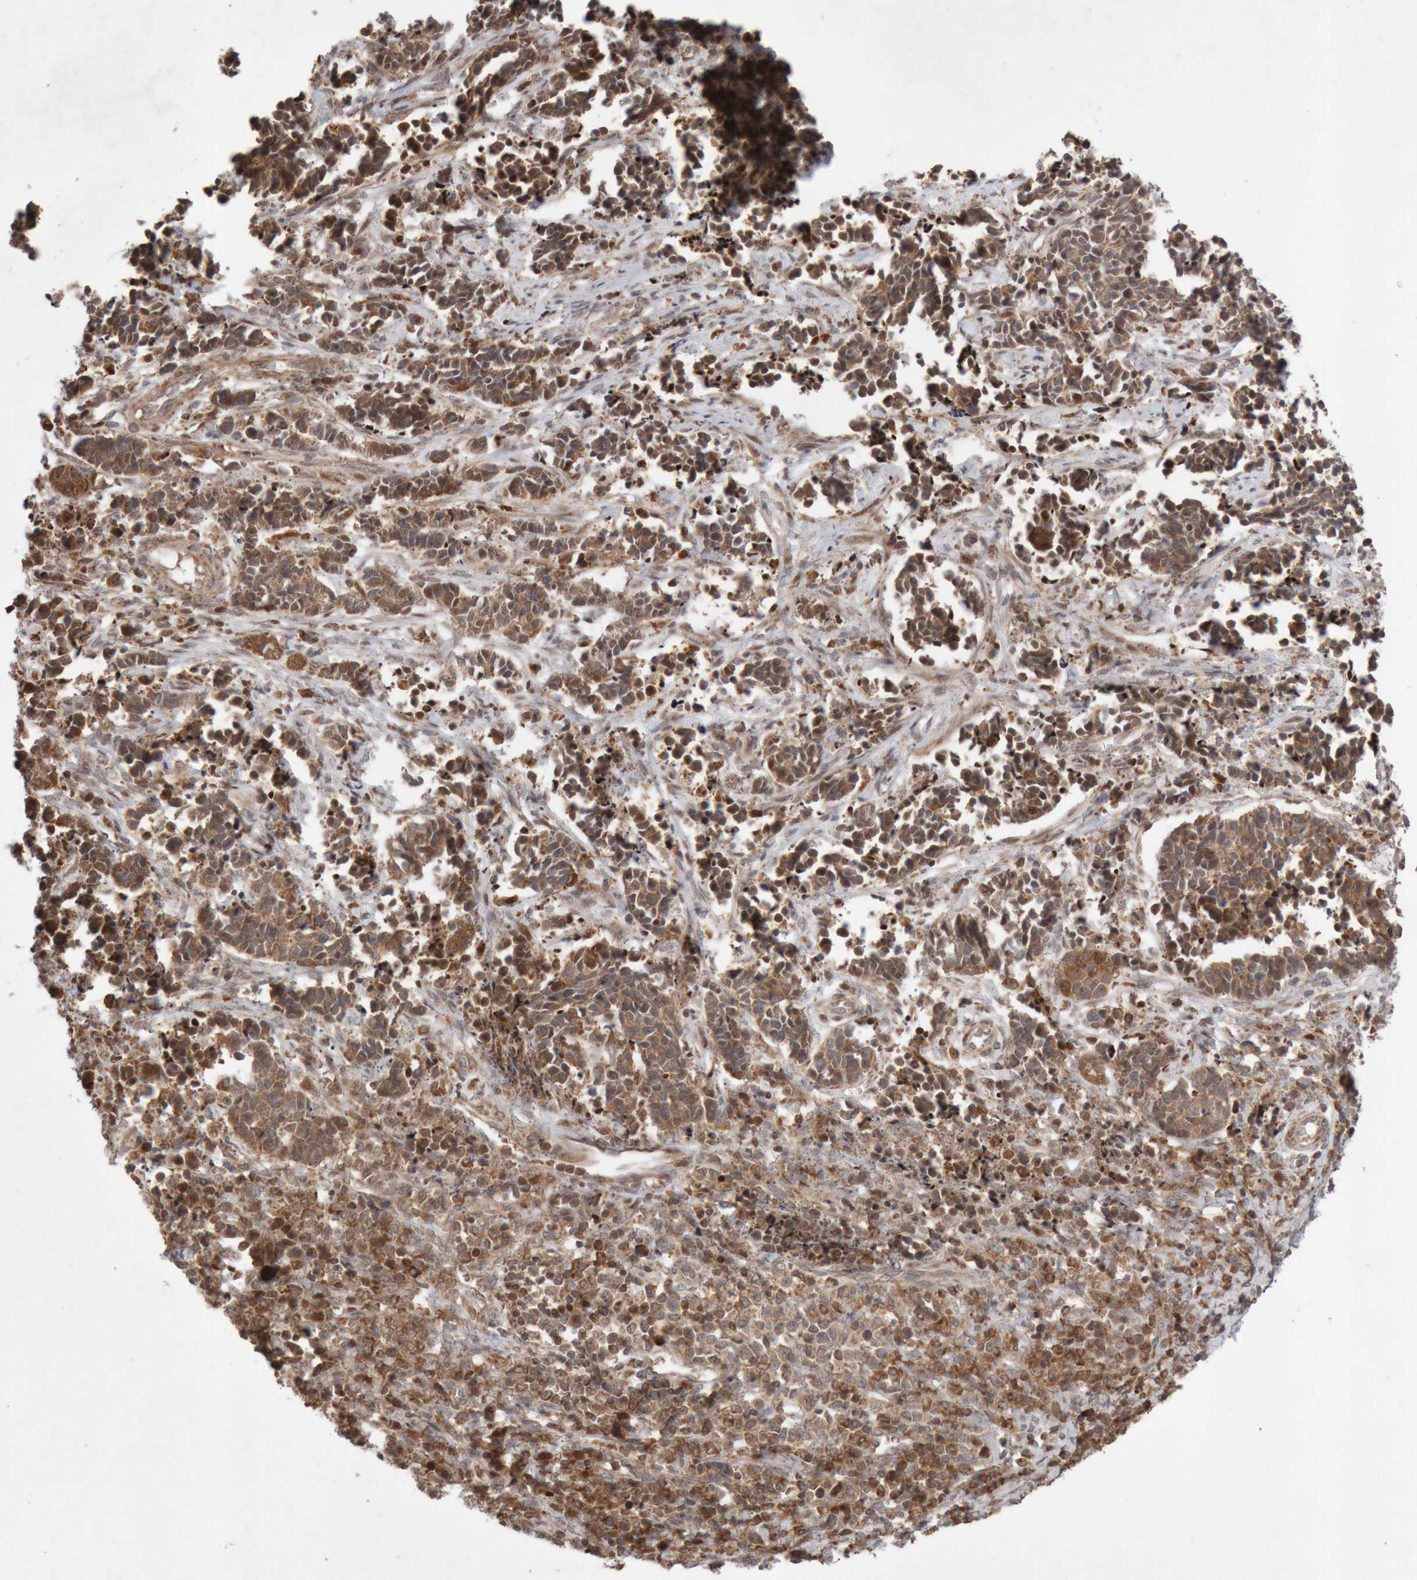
{"staining": {"intensity": "moderate", "quantity": ">75%", "location": "cytoplasmic/membranous"}, "tissue": "cervical cancer", "cell_type": "Tumor cells", "image_type": "cancer", "snomed": [{"axis": "morphology", "description": "Normal tissue, NOS"}, {"axis": "morphology", "description": "Squamous cell carcinoma, NOS"}, {"axis": "topography", "description": "Cervix"}], "caption": "Immunohistochemistry of human cervical squamous cell carcinoma demonstrates medium levels of moderate cytoplasmic/membranous staining in approximately >75% of tumor cells.", "gene": "KIF21B", "patient": {"sex": "female", "age": 35}}